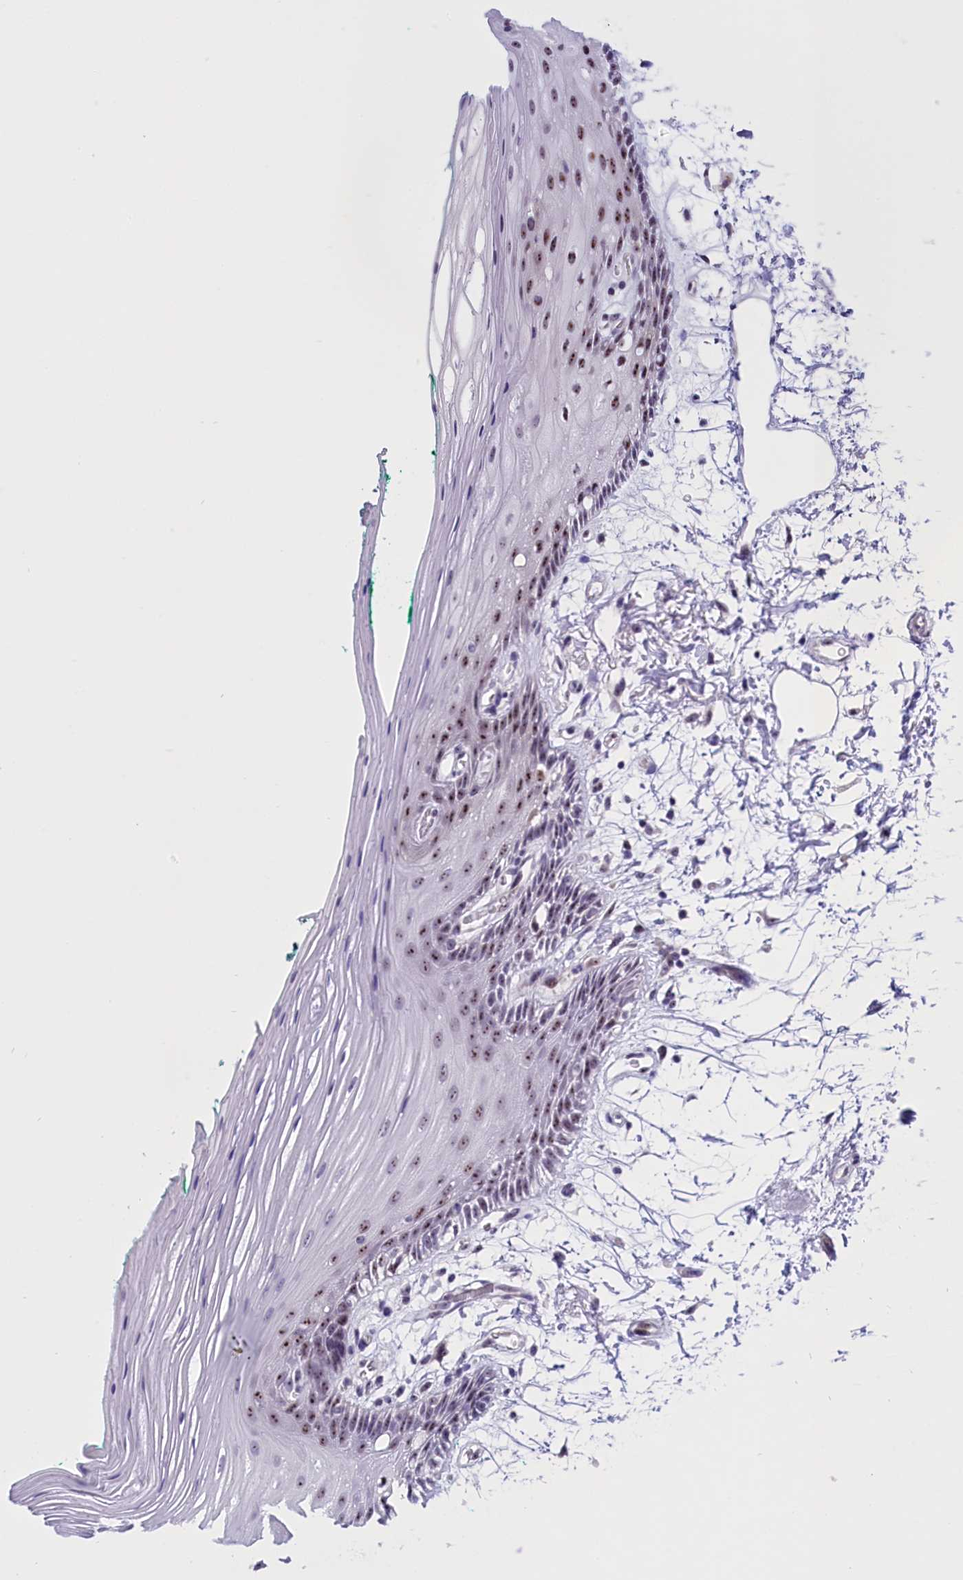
{"staining": {"intensity": "moderate", "quantity": ">75%", "location": "nuclear"}, "tissue": "oral mucosa", "cell_type": "Squamous epithelial cells", "image_type": "normal", "snomed": [{"axis": "morphology", "description": "Normal tissue, NOS"}, {"axis": "topography", "description": "Skeletal muscle"}, {"axis": "topography", "description": "Oral tissue"}, {"axis": "topography", "description": "Peripheral nerve tissue"}], "caption": "Protein expression analysis of benign human oral mucosa reveals moderate nuclear expression in approximately >75% of squamous epithelial cells.", "gene": "TBL3", "patient": {"sex": "female", "age": 84}}